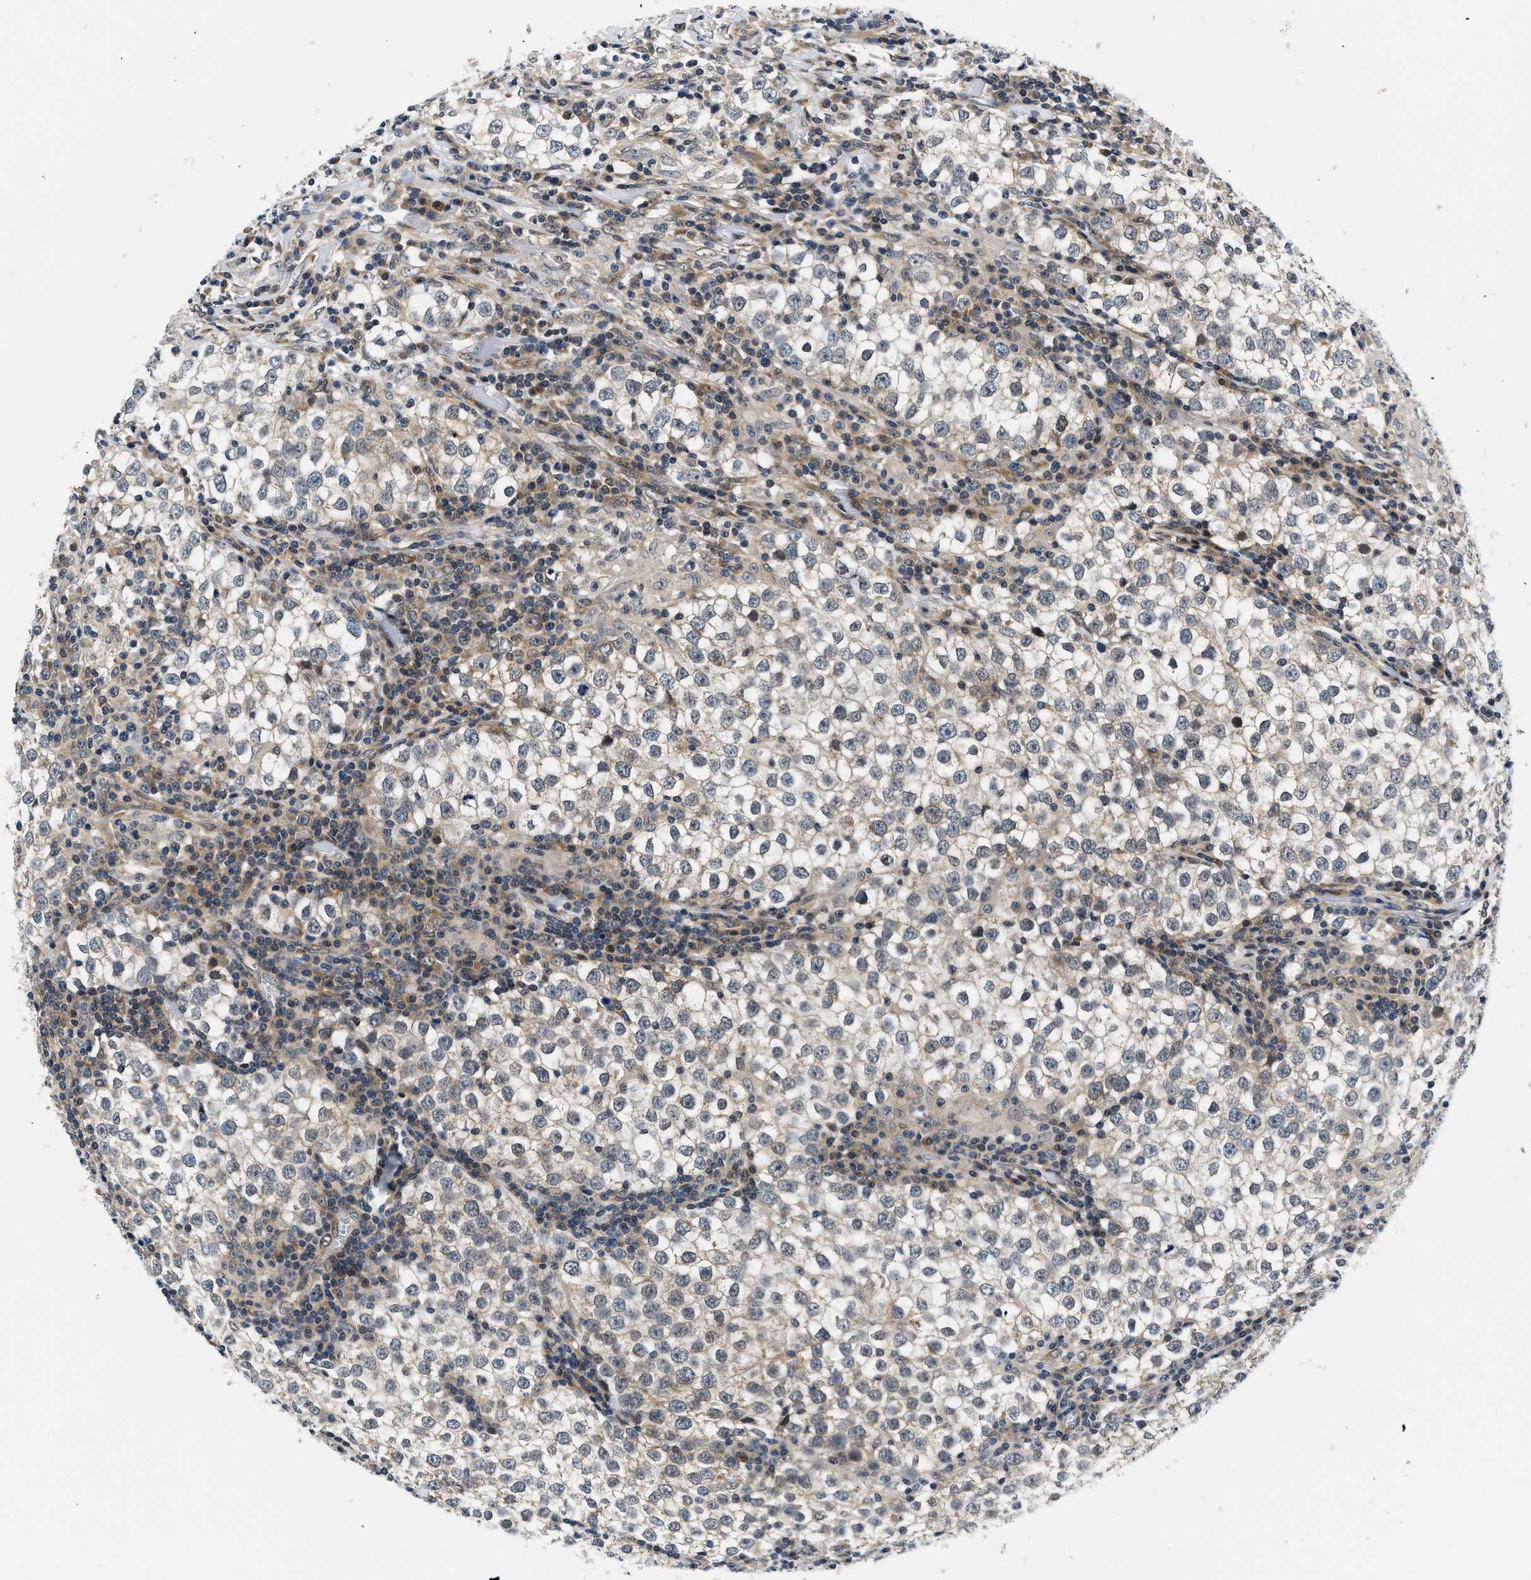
{"staining": {"intensity": "weak", "quantity": ">75%", "location": "cytoplasmic/membranous"}, "tissue": "testis cancer", "cell_type": "Tumor cells", "image_type": "cancer", "snomed": [{"axis": "morphology", "description": "Seminoma, NOS"}, {"axis": "morphology", "description": "Carcinoma, Embryonal, NOS"}, {"axis": "topography", "description": "Testis"}], "caption": "Weak cytoplasmic/membranous staining is identified in approximately >75% of tumor cells in testis embryonal carcinoma.", "gene": "SMAD4", "patient": {"sex": "male", "age": 36}}